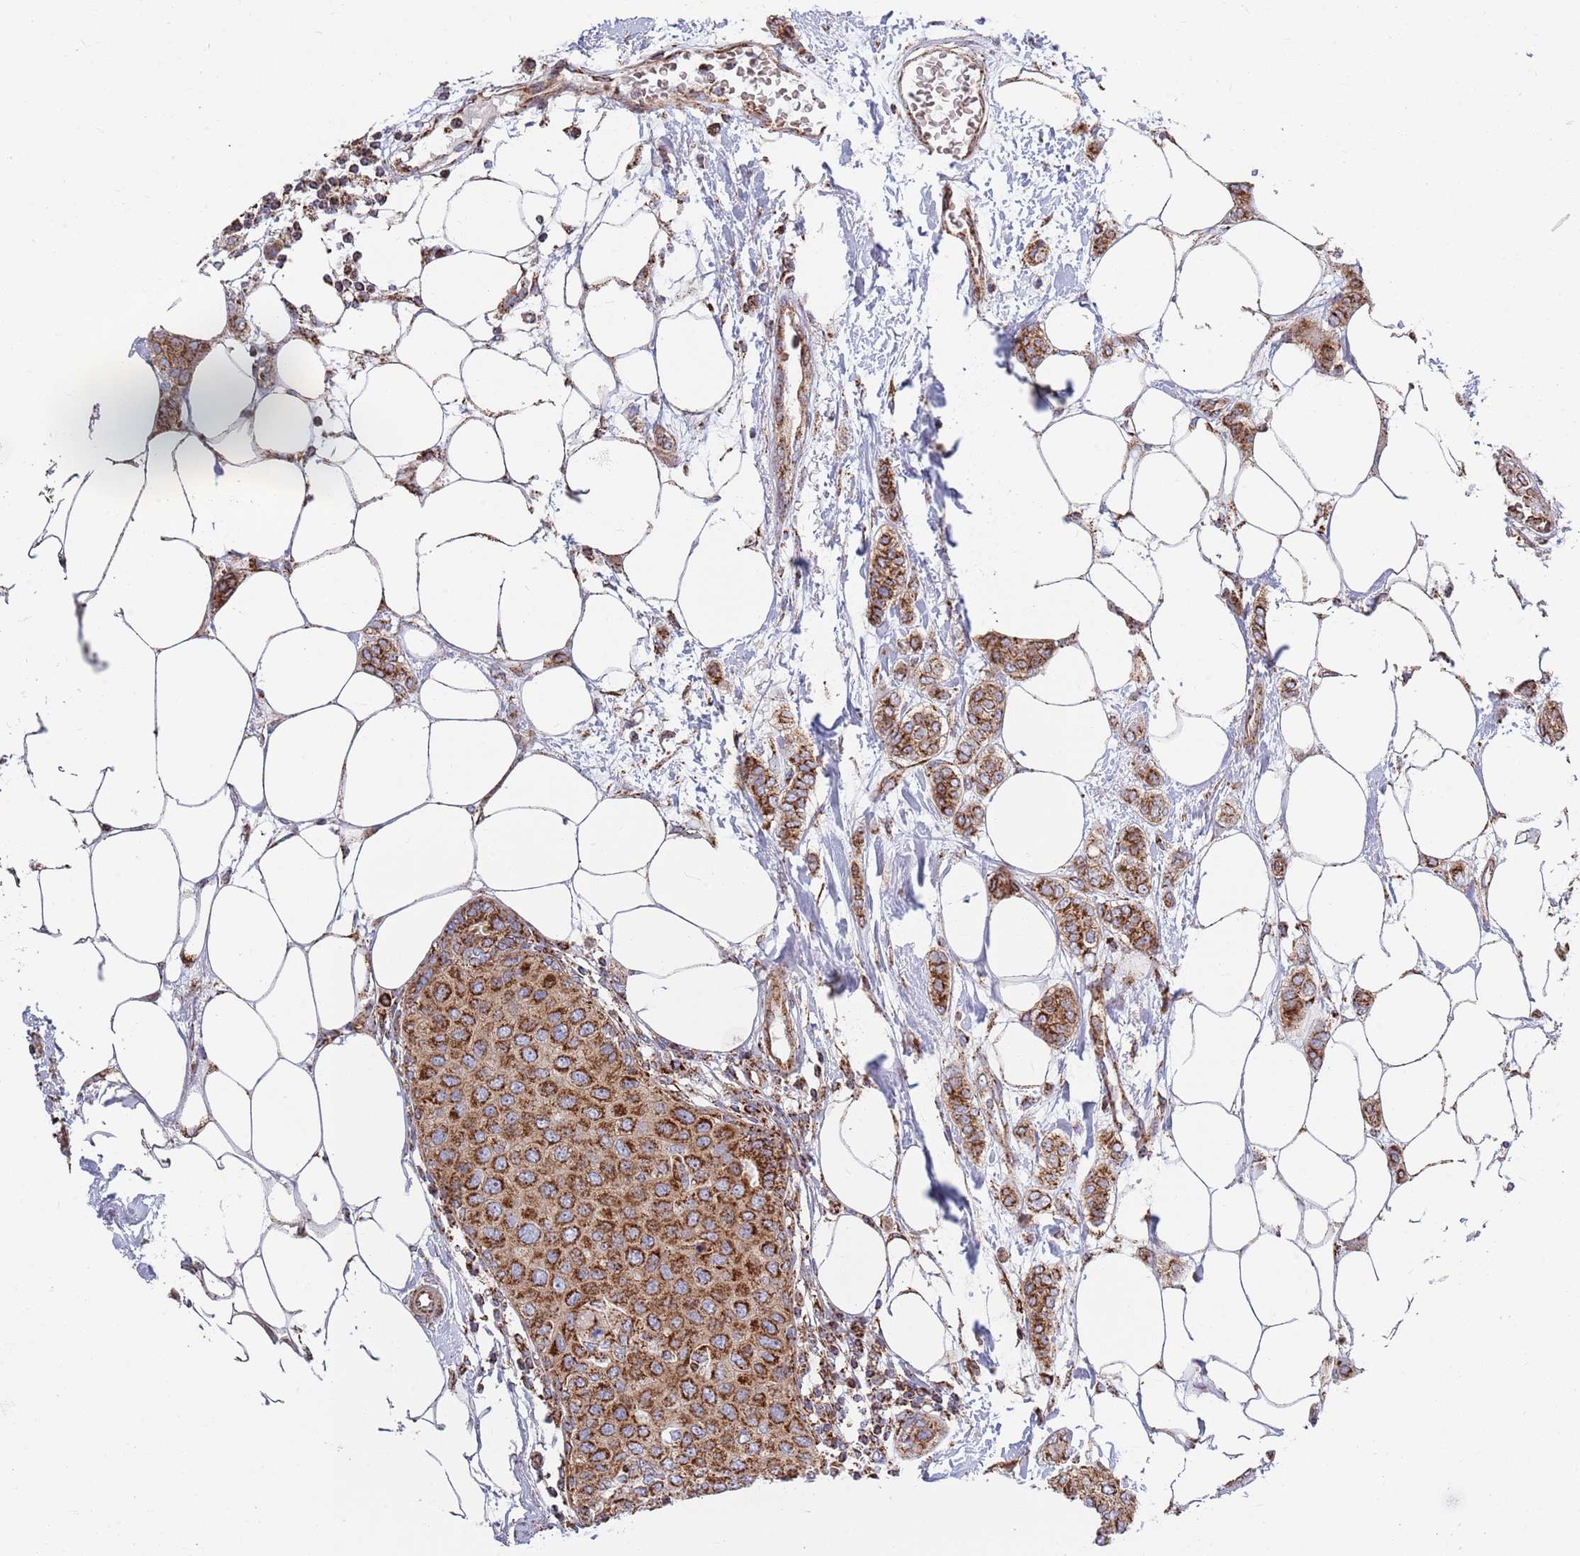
{"staining": {"intensity": "strong", "quantity": ">75%", "location": "cytoplasmic/membranous"}, "tissue": "breast cancer", "cell_type": "Tumor cells", "image_type": "cancer", "snomed": [{"axis": "morphology", "description": "Duct carcinoma"}, {"axis": "topography", "description": "Breast"}], "caption": "A histopathology image showing strong cytoplasmic/membranous staining in about >75% of tumor cells in intraductal carcinoma (breast), as visualized by brown immunohistochemical staining.", "gene": "ATP5PD", "patient": {"sex": "female", "age": 72}}